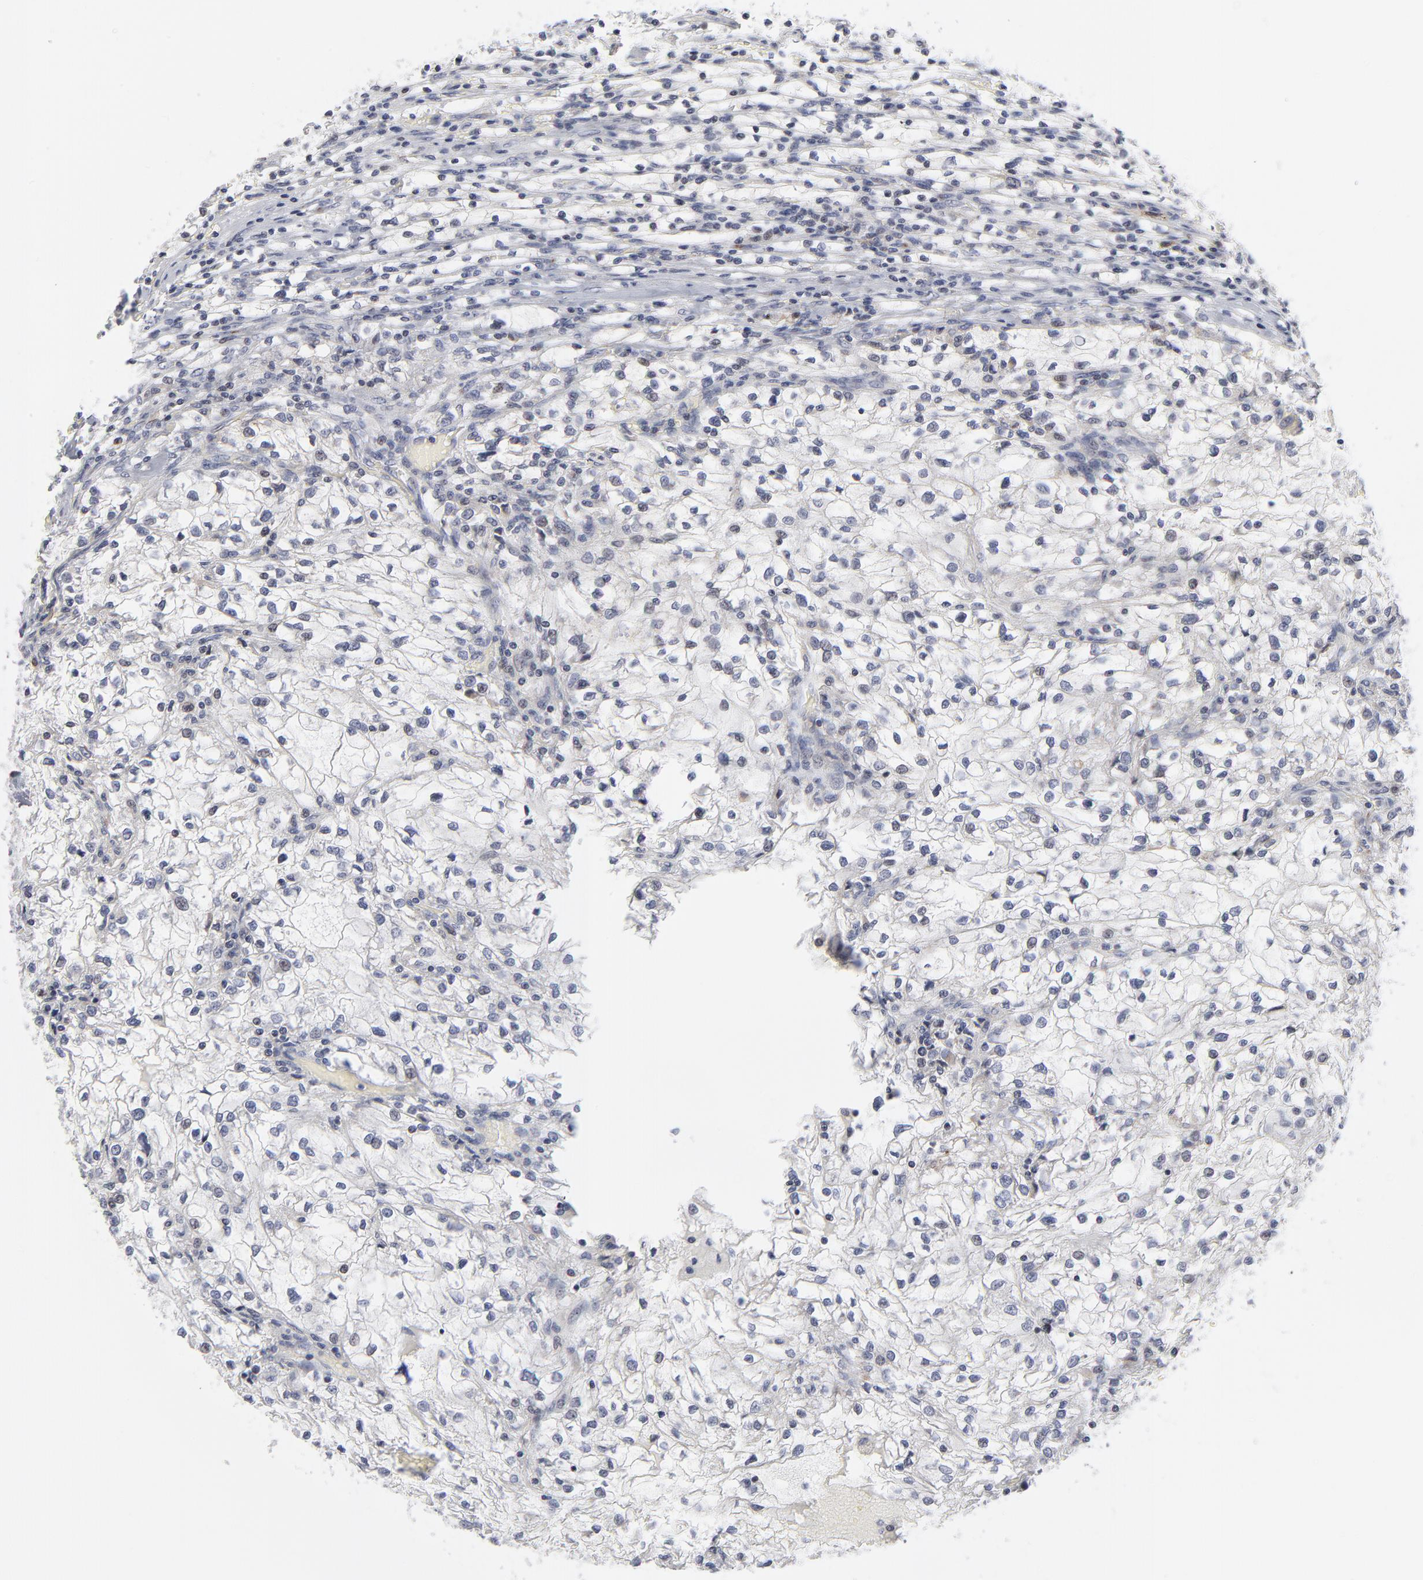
{"staining": {"intensity": "negative", "quantity": "none", "location": "none"}, "tissue": "renal cancer", "cell_type": "Tumor cells", "image_type": "cancer", "snomed": [{"axis": "morphology", "description": "Adenocarcinoma, NOS"}, {"axis": "topography", "description": "Kidney"}], "caption": "Renal cancer (adenocarcinoma) was stained to show a protein in brown. There is no significant positivity in tumor cells.", "gene": "AURKA", "patient": {"sex": "female", "age": 83}}